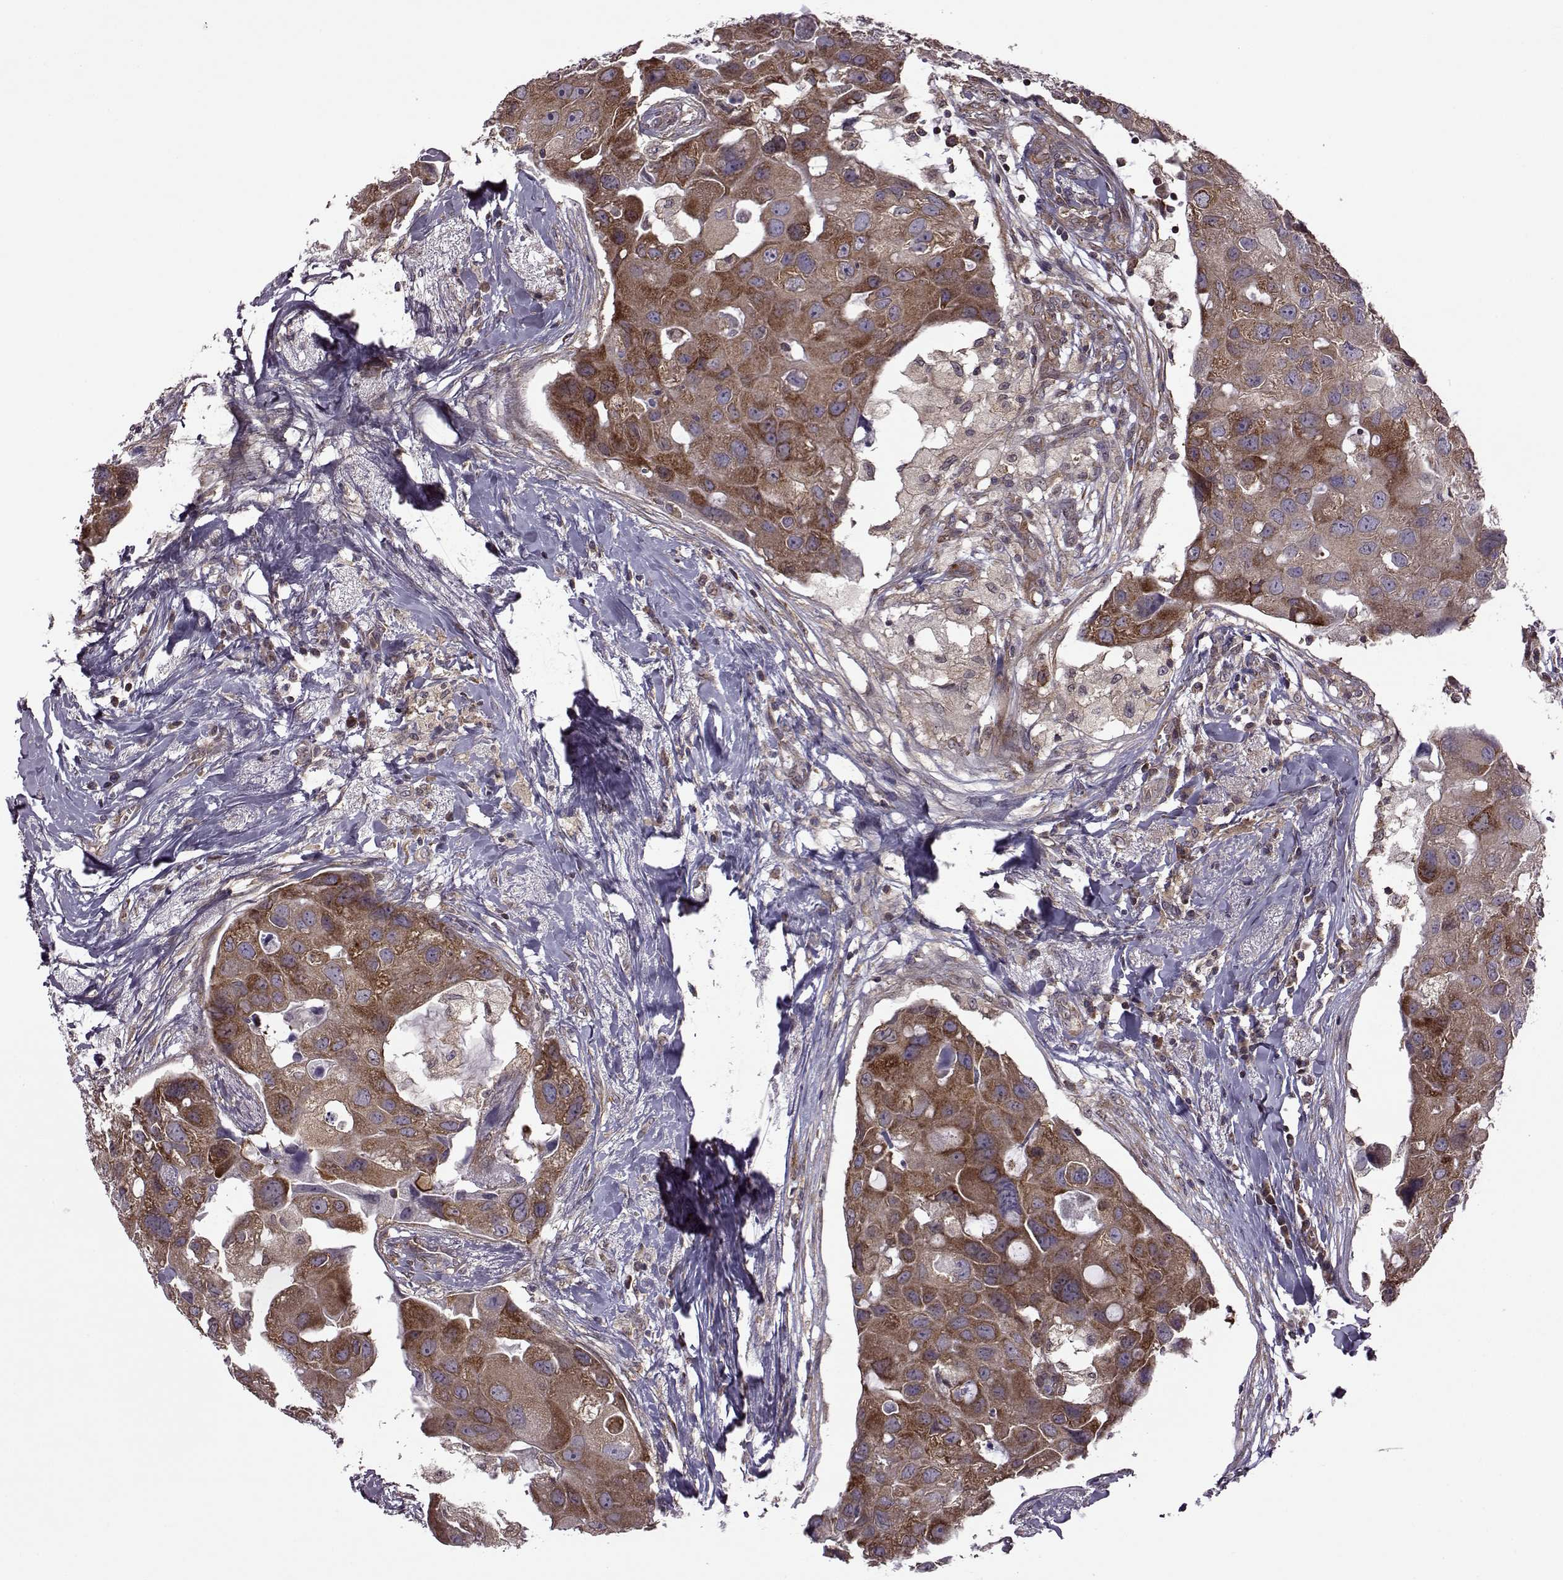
{"staining": {"intensity": "strong", "quantity": ">75%", "location": "cytoplasmic/membranous"}, "tissue": "breast cancer", "cell_type": "Tumor cells", "image_type": "cancer", "snomed": [{"axis": "morphology", "description": "Duct carcinoma"}, {"axis": "topography", "description": "Breast"}], "caption": "A photomicrograph showing strong cytoplasmic/membranous expression in about >75% of tumor cells in breast cancer, as visualized by brown immunohistochemical staining.", "gene": "URI1", "patient": {"sex": "female", "age": 43}}